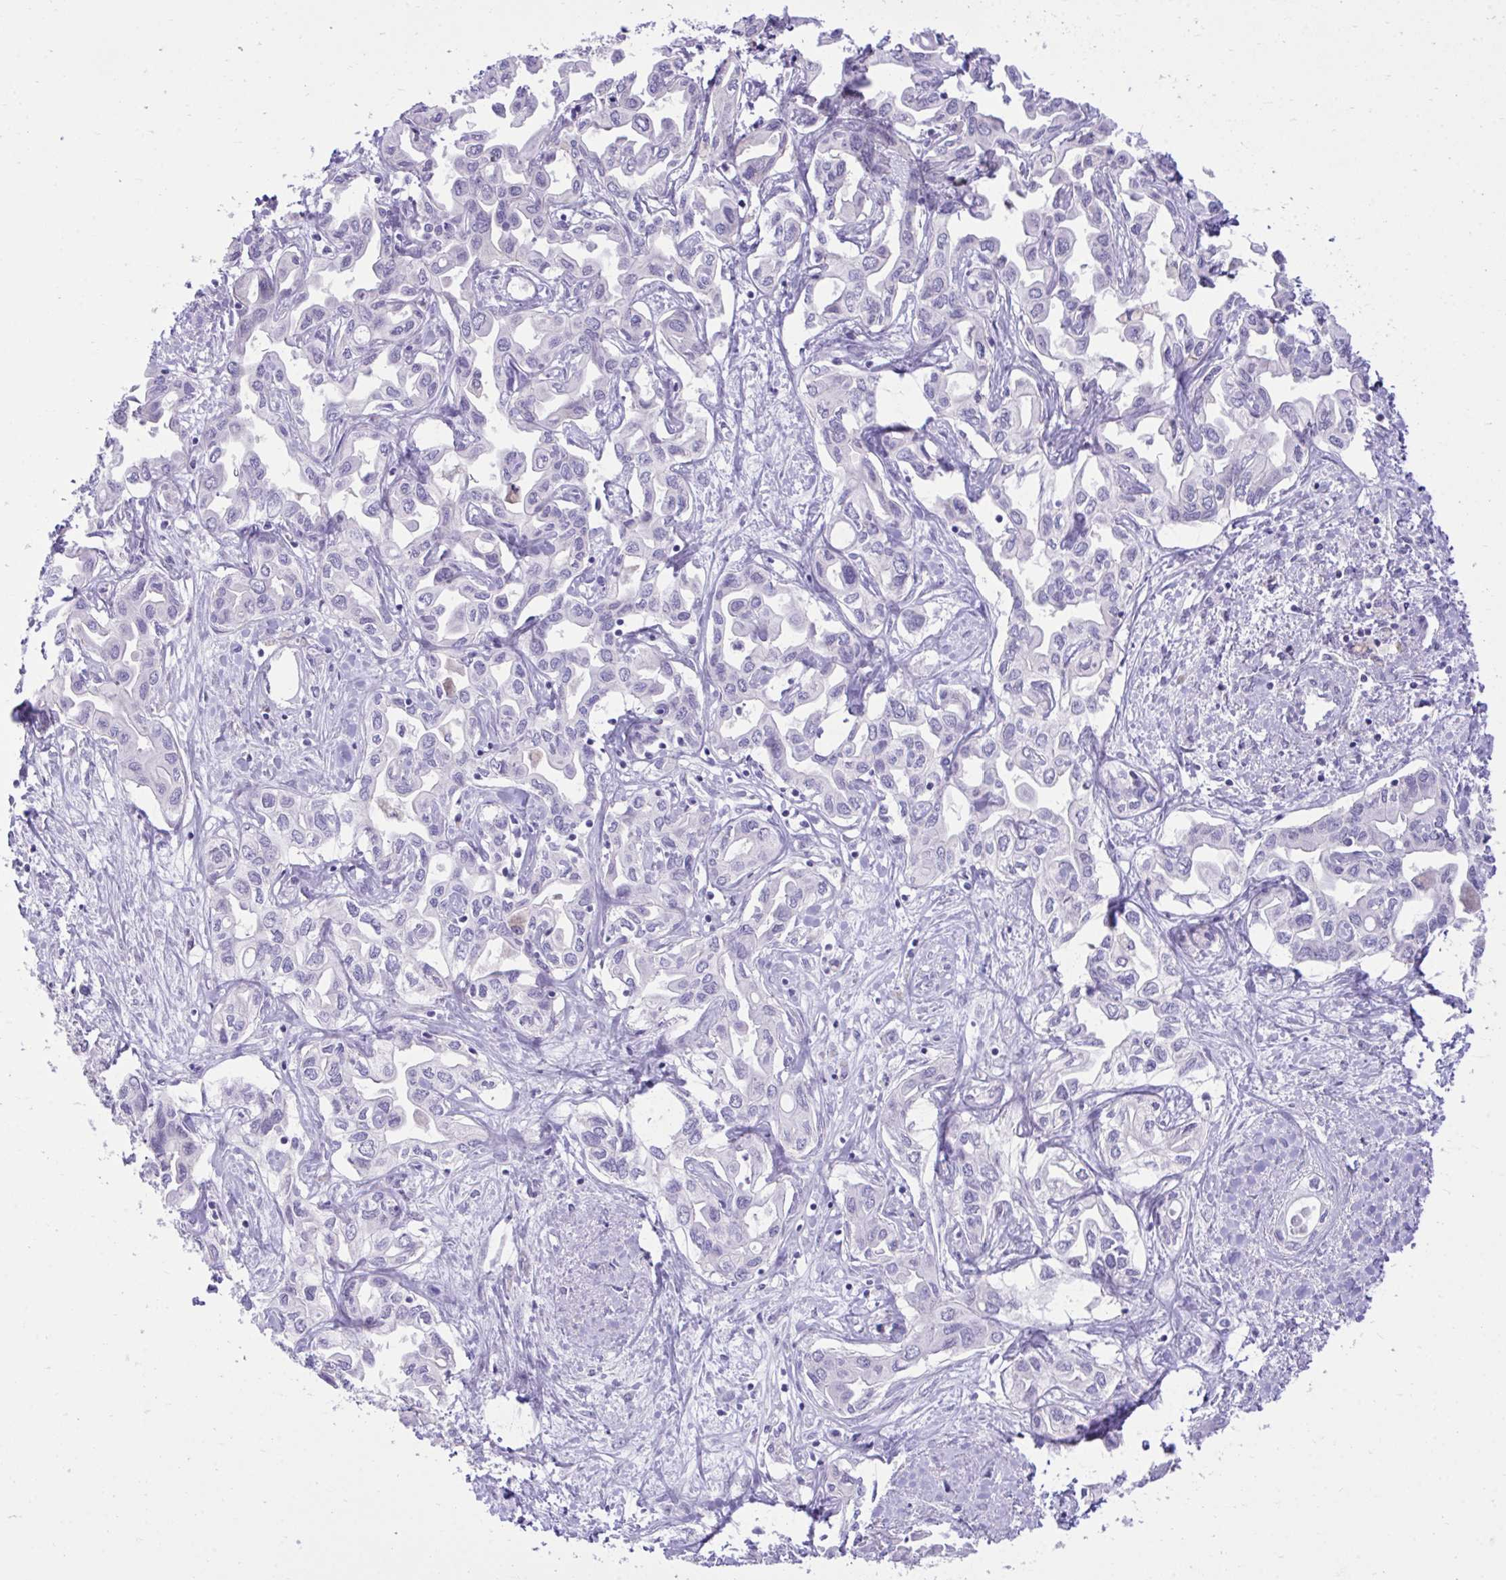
{"staining": {"intensity": "negative", "quantity": "none", "location": "none"}, "tissue": "liver cancer", "cell_type": "Tumor cells", "image_type": "cancer", "snomed": [{"axis": "morphology", "description": "Cholangiocarcinoma"}, {"axis": "topography", "description": "Liver"}], "caption": "High magnification brightfield microscopy of liver cholangiocarcinoma stained with DAB (3,3'-diaminobenzidine) (brown) and counterstained with hematoxylin (blue): tumor cells show no significant positivity. (DAB immunohistochemistry visualized using brightfield microscopy, high magnification).", "gene": "PLEKHH1", "patient": {"sex": "female", "age": 64}}